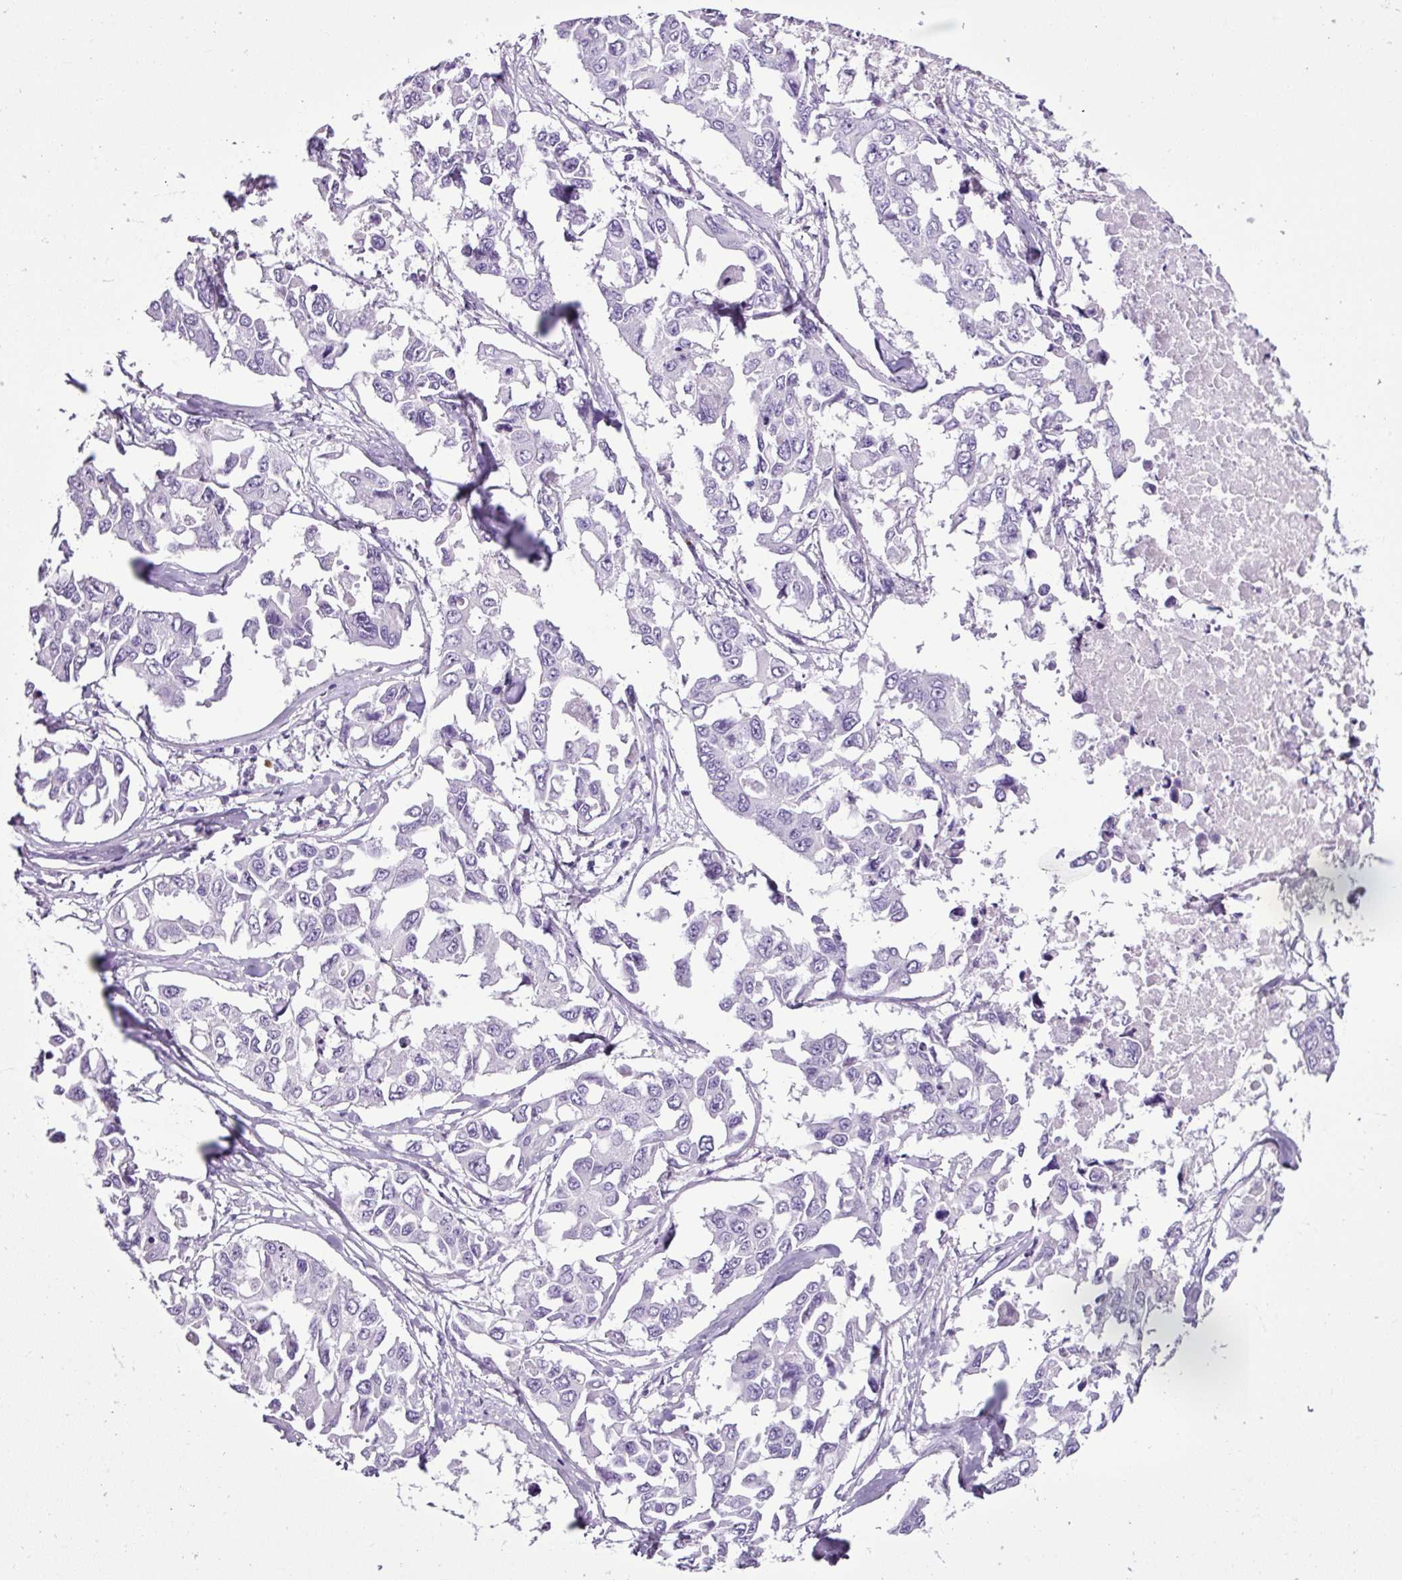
{"staining": {"intensity": "negative", "quantity": "none", "location": "none"}, "tissue": "lung cancer", "cell_type": "Tumor cells", "image_type": "cancer", "snomed": [{"axis": "morphology", "description": "Adenocarcinoma, NOS"}, {"axis": "topography", "description": "Lung"}], "caption": "Tumor cells show no significant staining in adenocarcinoma (lung).", "gene": "LILRB4", "patient": {"sex": "male", "age": 64}}